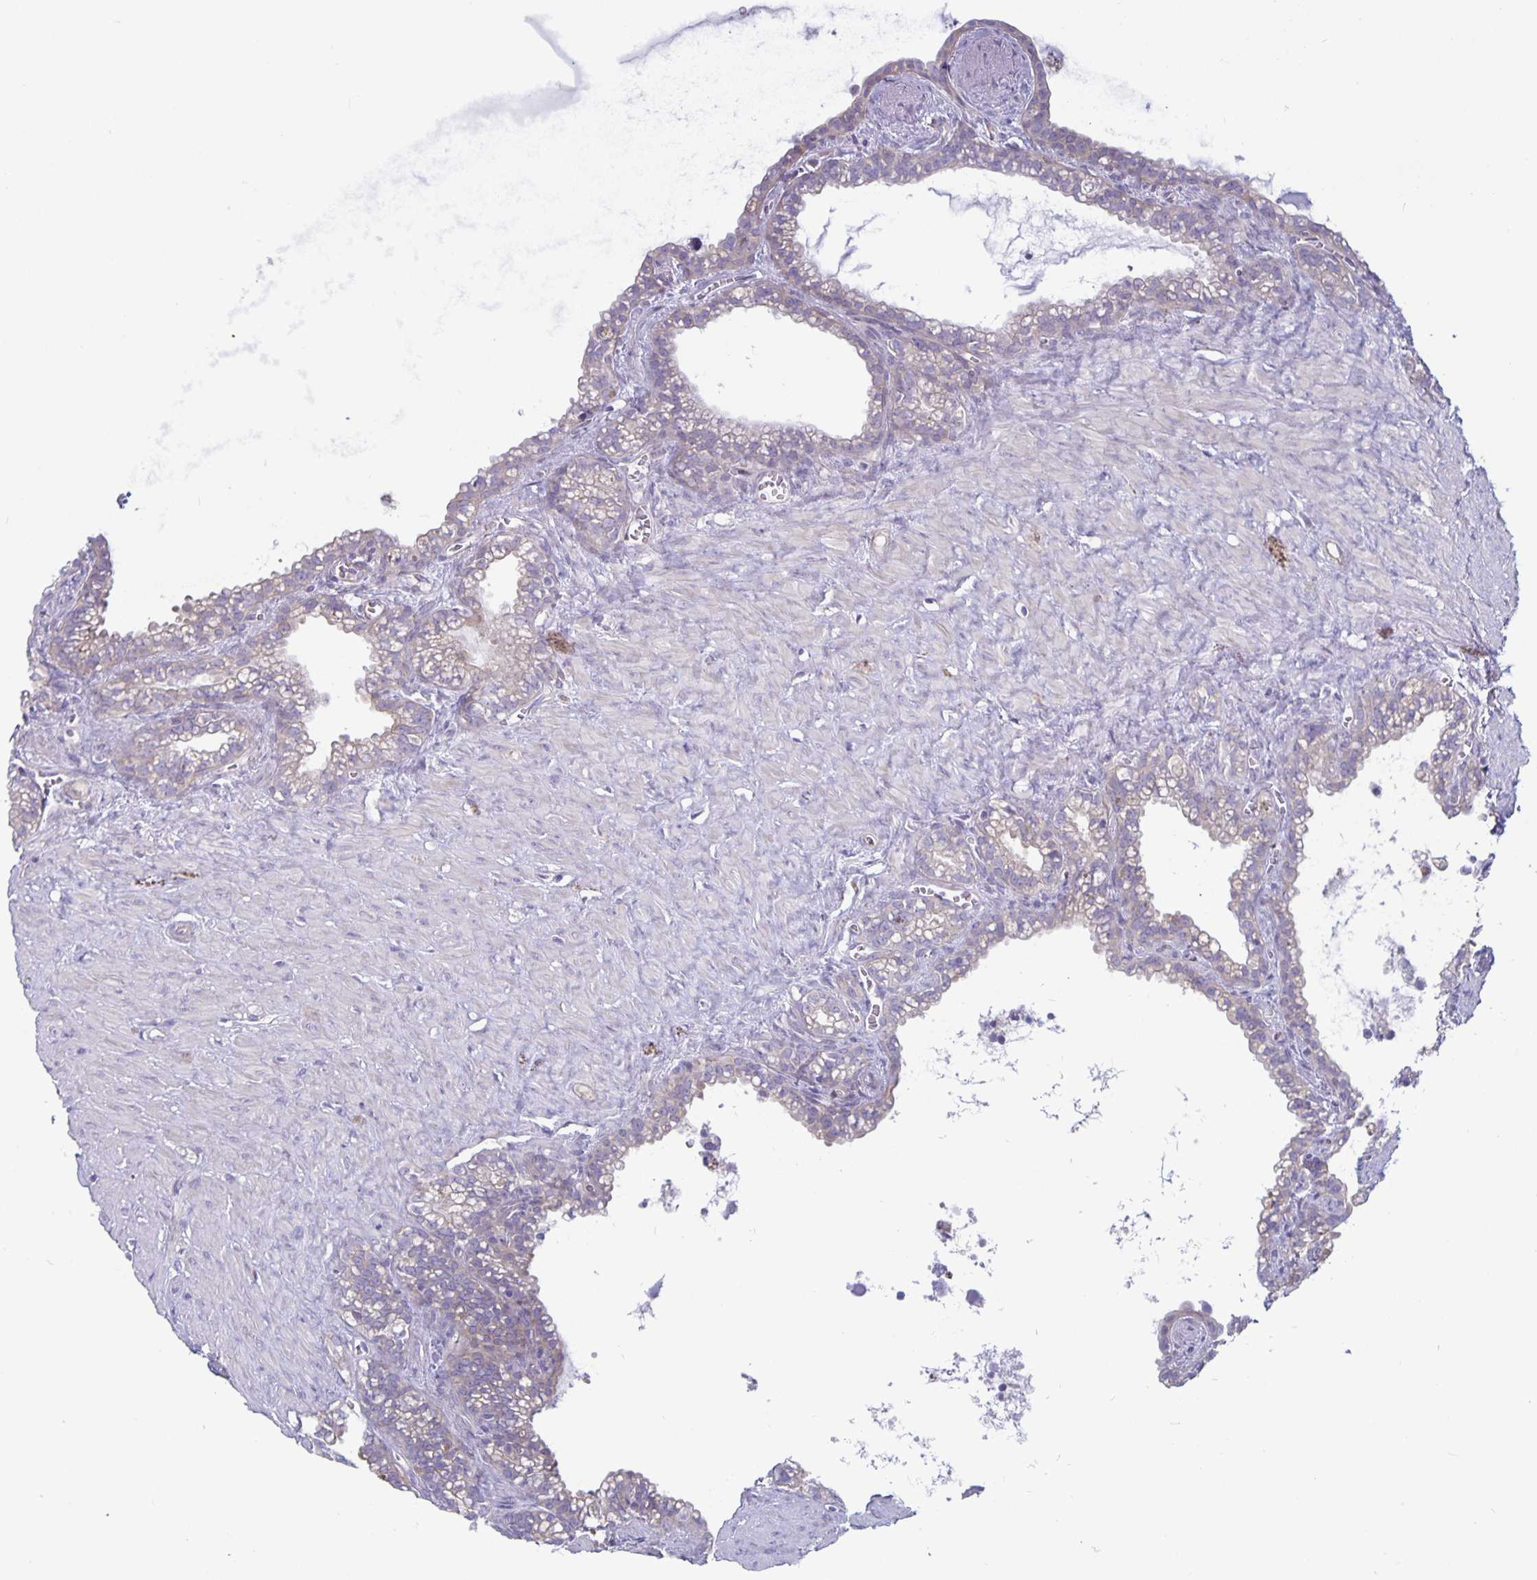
{"staining": {"intensity": "weak", "quantity": "<25%", "location": "cytoplasmic/membranous"}, "tissue": "seminal vesicle", "cell_type": "Glandular cells", "image_type": "normal", "snomed": [{"axis": "morphology", "description": "Normal tissue, NOS"}, {"axis": "topography", "description": "Seminal veicle"}], "caption": "Histopathology image shows no protein staining in glandular cells of benign seminal vesicle.", "gene": "PLCB3", "patient": {"sex": "male", "age": 76}}